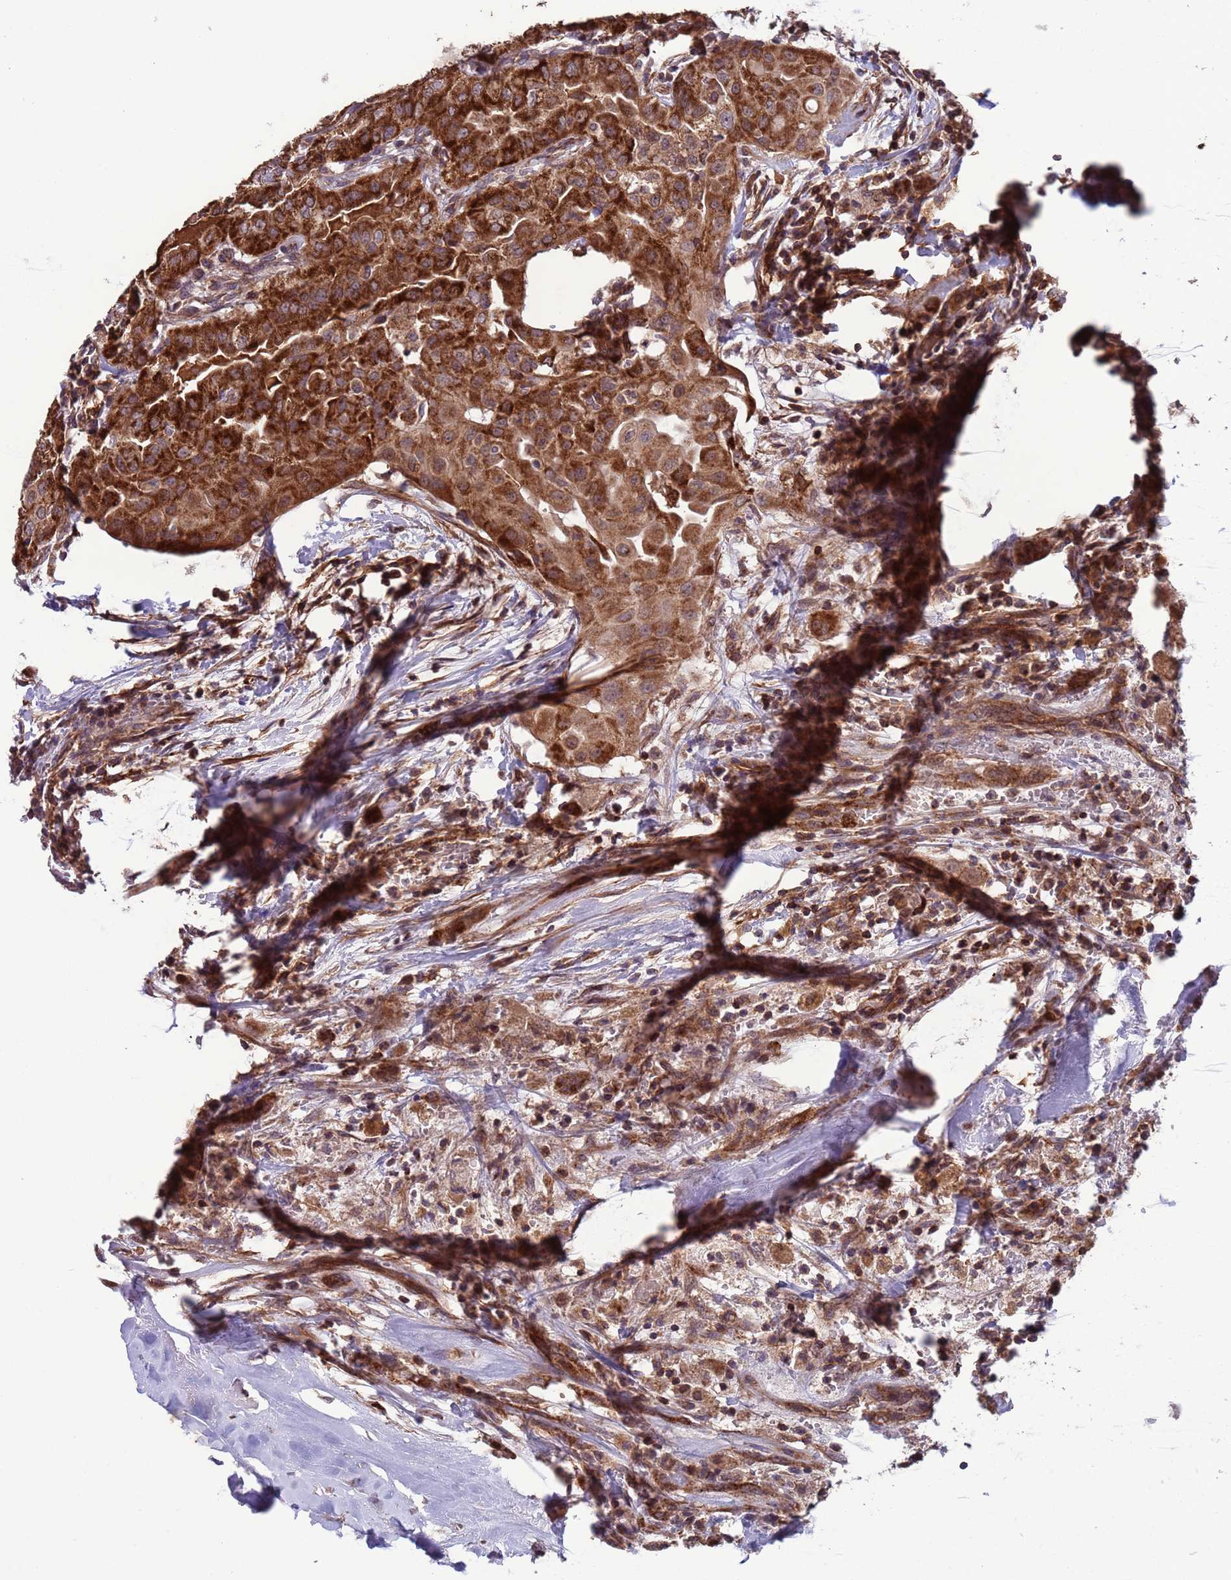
{"staining": {"intensity": "strong", "quantity": ">75%", "location": "cytoplasmic/membranous"}, "tissue": "thyroid cancer", "cell_type": "Tumor cells", "image_type": "cancer", "snomed": [{"axis": "morphology", "description": "Papillary adenocarcinoma, NOS"}, {"axis": "topography", "description": "Thyroid gland"}], "caption": "Thyroid cancer stained with a protein marker exhibits strong staining in tumor cells.", "gene": "ACAD8", "patient": {"sex": "female", "age": 59}}